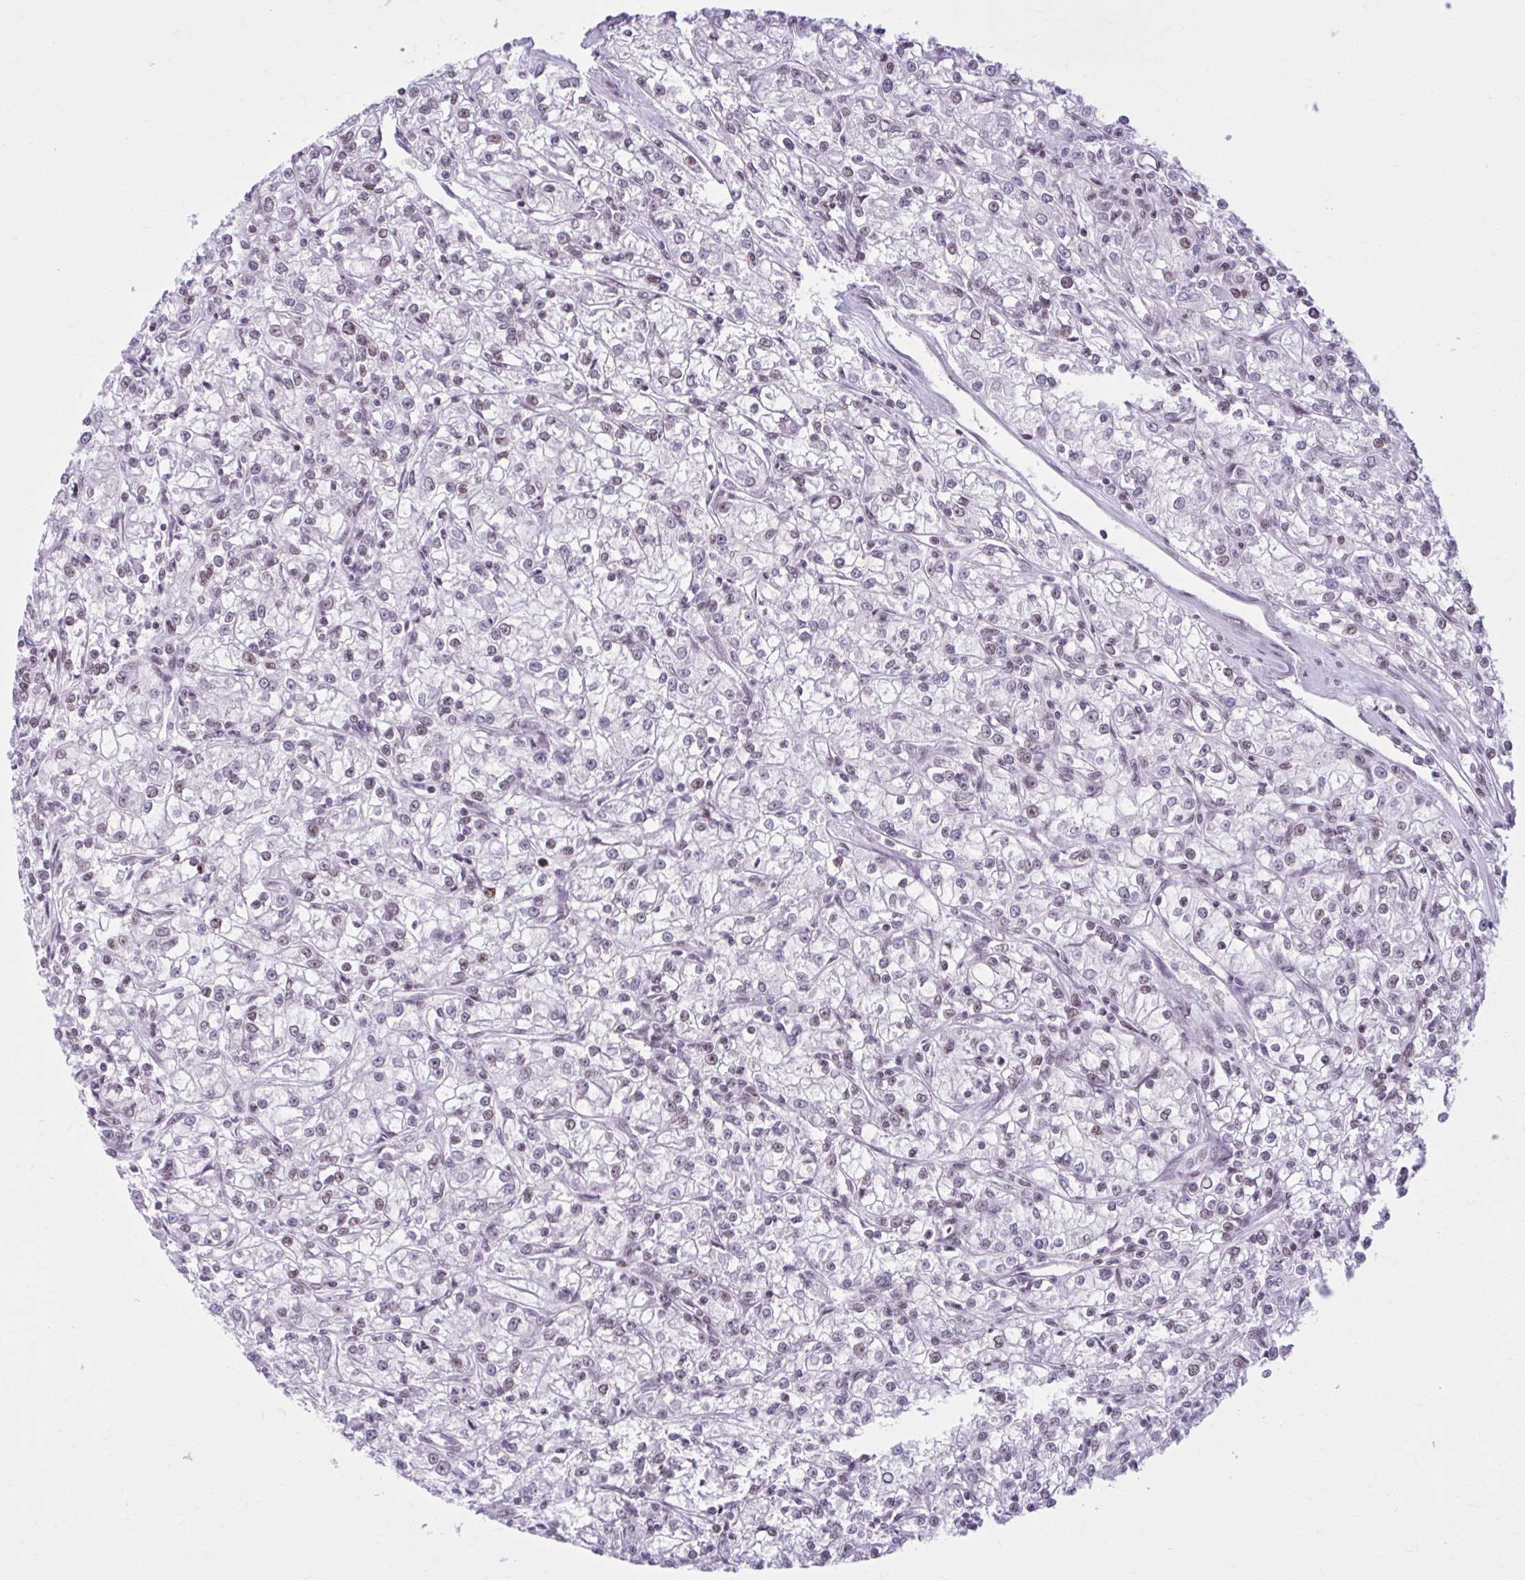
{"staining": {"intensity": "weak", "quantity": "25%-75%", "location": "nuclear"}, "tissue": "renal cancer", "cell_type": "Tumor cells", "image_type": "cancer", "snomed": [{"axis": "morphology", "description": "Adenocarcinoma, NOS"}, {"axis": "topography", "description": "Kidney"}], "caption": "An immunohistochemistry image of tumor tissue is shown. Protein staining in brown labels weak nuclear positivity in renal cancer within tumor cells.", "gene": "PABIR1", "patient": {"sex": "female", "age": 59}}